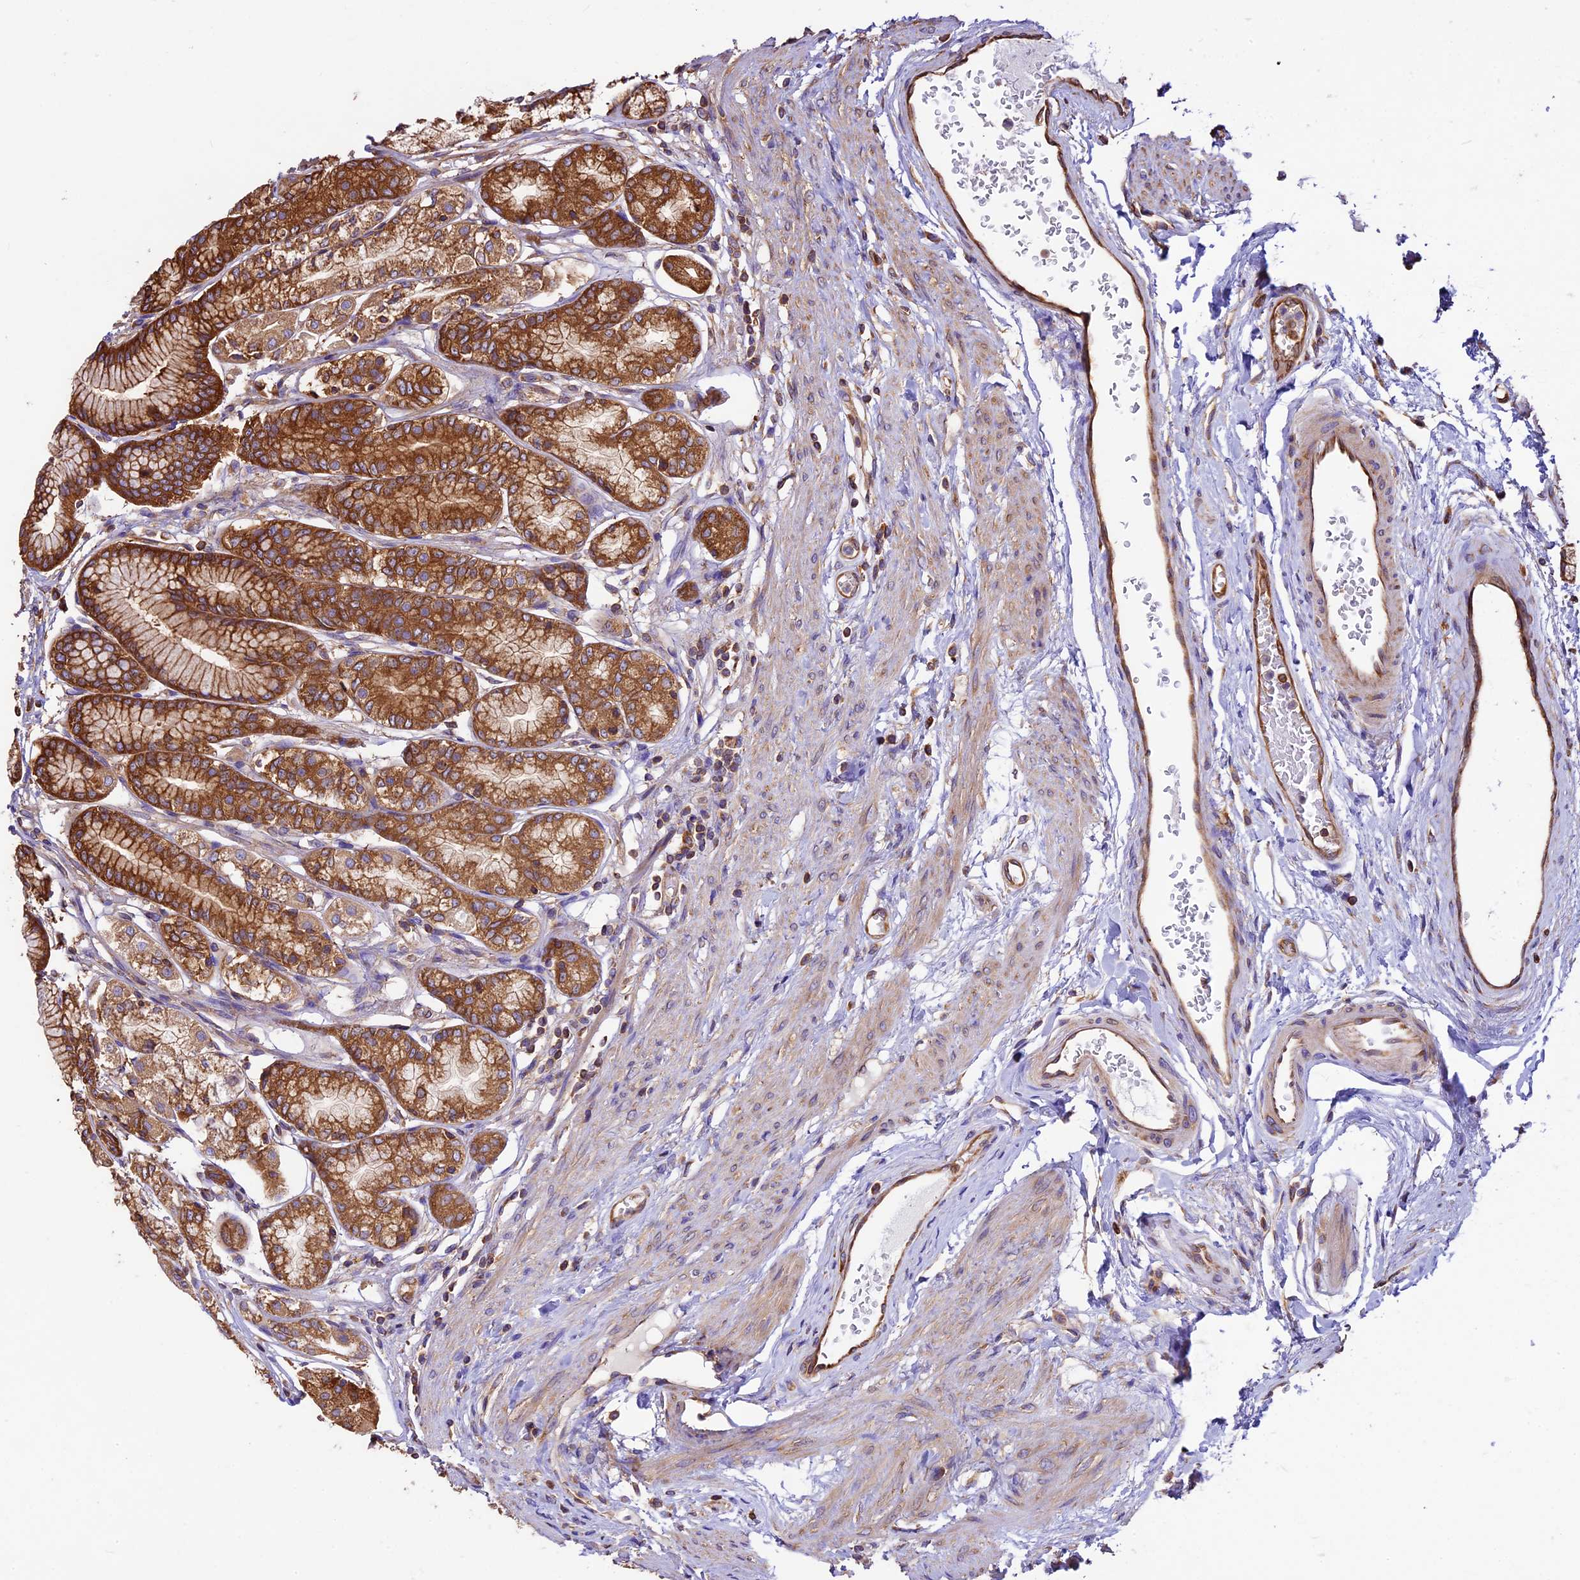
{"staining": {"intensity": "strong", "quantity": ">75%", "location": "cytoplasmic/membranous"}, "tissue": "stomach", "cell_type": "Glandular cells", "image_type": "normal", "snomed": [{"axis": "morphology", "description": "Normal tissue, NOS"}, {"axis": "morphology", "description": "Adenocarcinoma, NOS"}, {"axis": "morphology", "description": "Adenocarcinoma, High grade"}, {"axis": "topography", "description": "Stomach, upper"}, {"axis": "topography", "description": "Stomach"}], "caption": "Immunohistochemical staining of normal stomach shows strong cytoplasmic/membranous protein staining in about >75% of glandular cells.", "gene": "KARS1", "patient": {"sex": "female", "age": 65}}